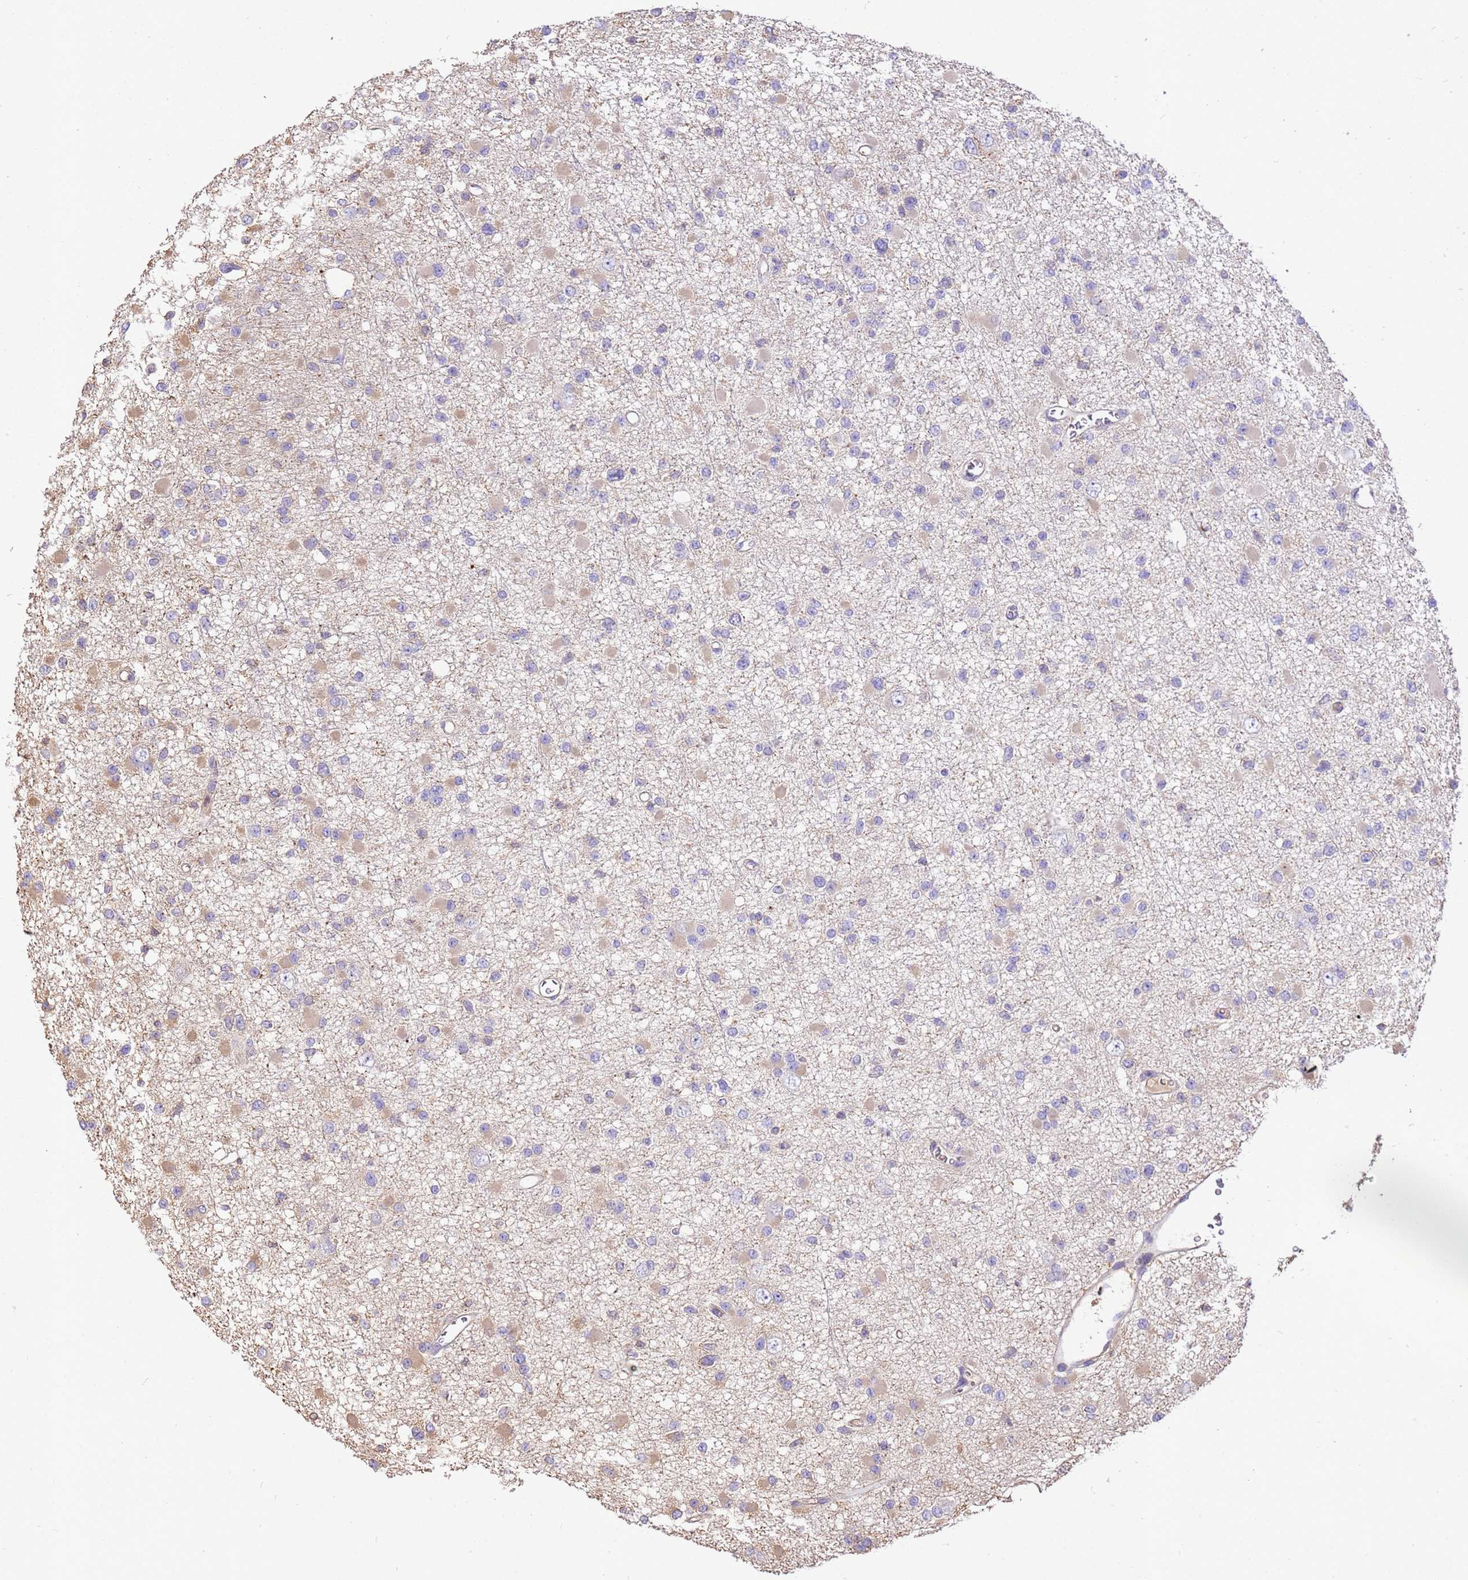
{"staining": {"intensity": "weak", "quantity": "<25%", "location": "cytoplasmic/membranous"}, "tissue": "glioma", "cell_type": "Tumor cells", "image_type": "cancer", "snomed": [{"axis": "morphology", "description": "Glioma, malignant, Low grade"}, {"axis": "topography", "description": "Brain"}], "caption": "Human glioma stained for a protein using immunohistochemistry displays no positivity in tumor cells.", "gene": "WDR64", "patient": {"sex": "female", "age": 22}}